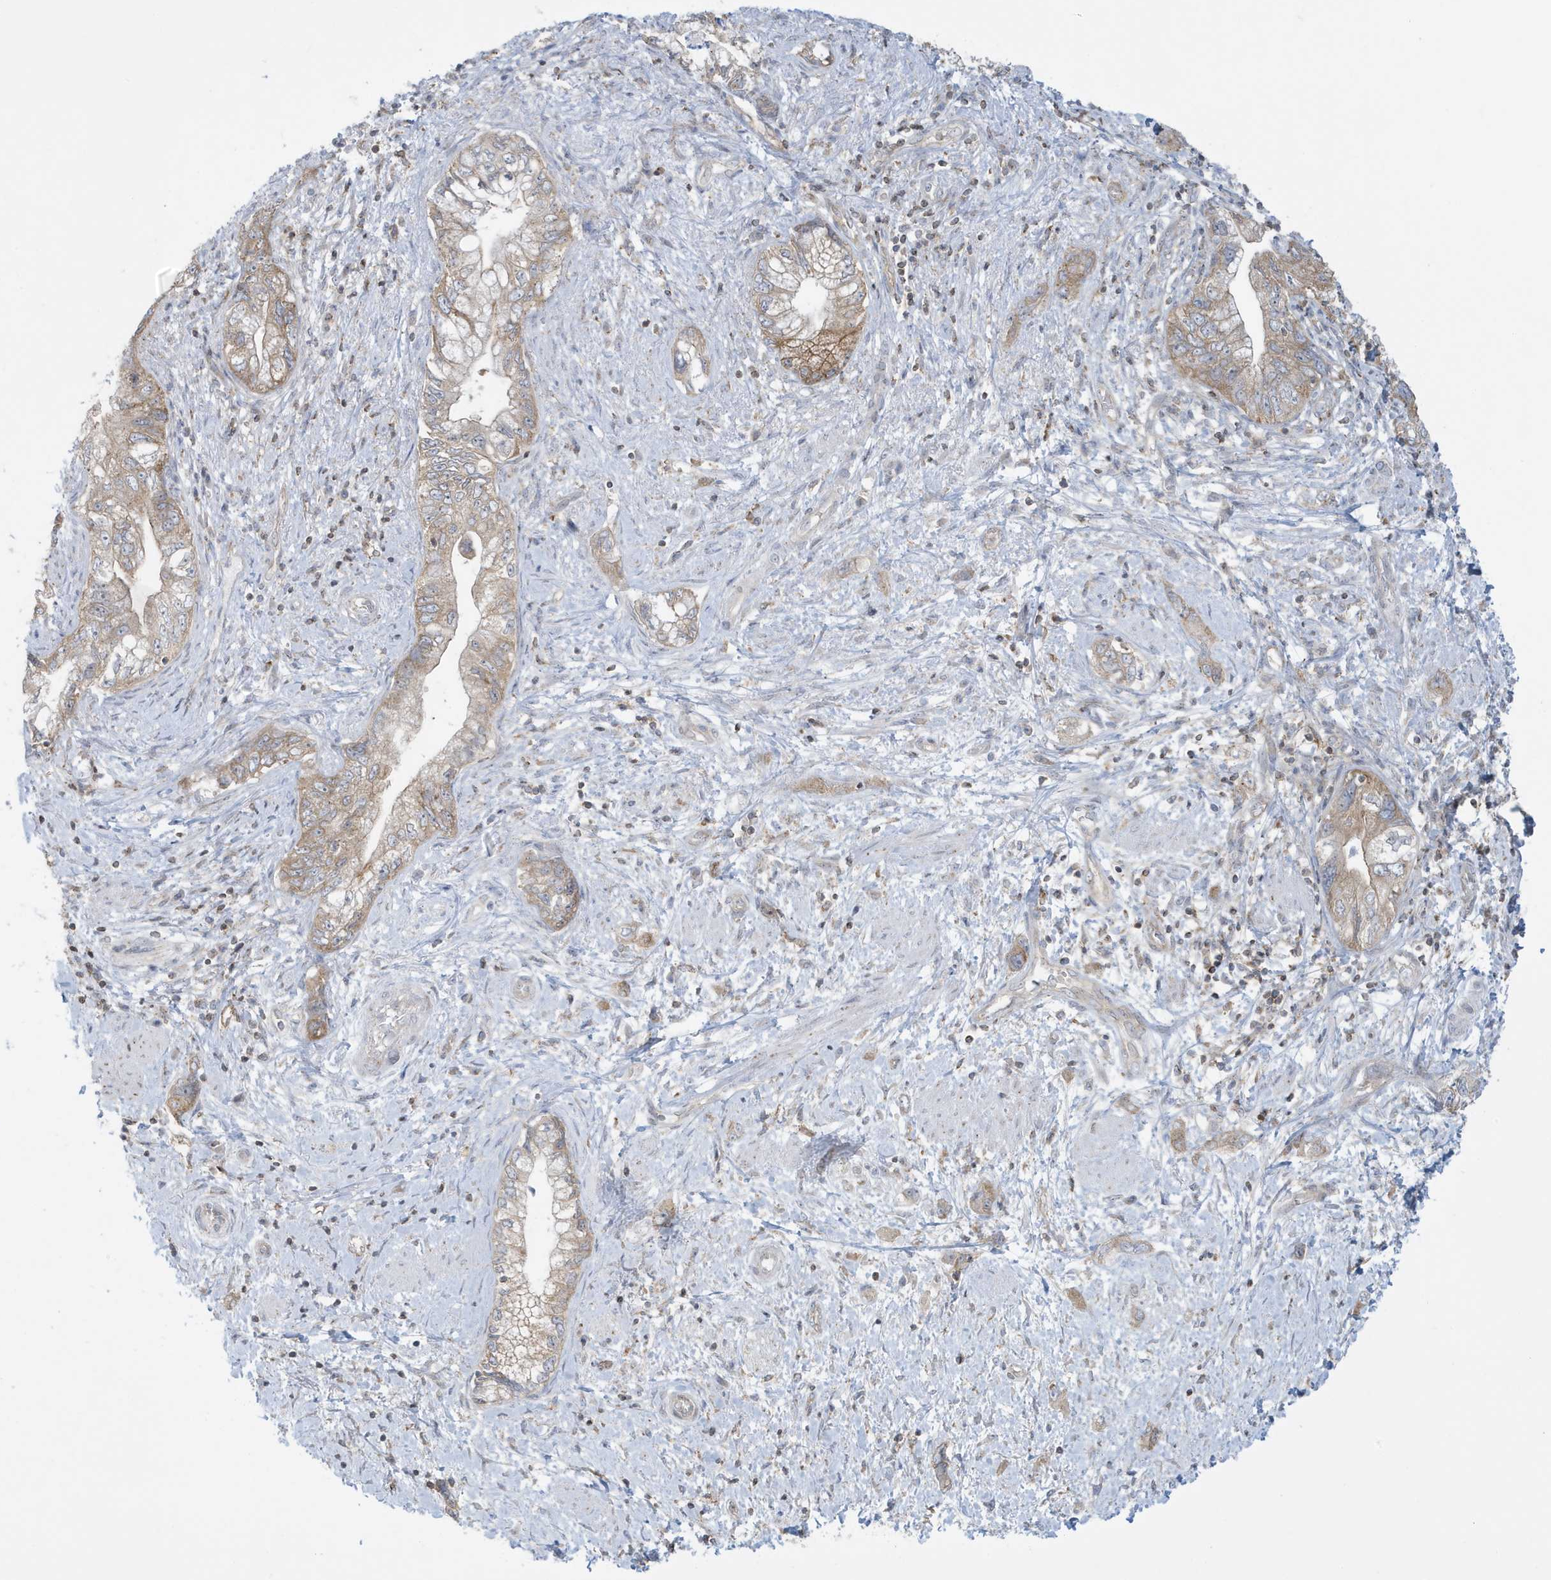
{"staining": {"intensity": "weak", "quantity": ">75%", "location": "cytoplasmic/membranous"}, "tissue": "pancreatic cancer", "cell_type": "Tumor cells", "image_type": "cancer", "snomed": [{"axis": "morphology", "description": "Adenocarcinoma, NOS"}, {"axis": "topography", "description": "Pancreas"}], "caption": "Immunohistochemical staining of pancreatic cancer displays low levels of weak cytoplasmic/membranous protein positivity in about >75% of tumor cells.", "gene": "SLAMF9", "patient": {"sex": "female", "age": 73}}